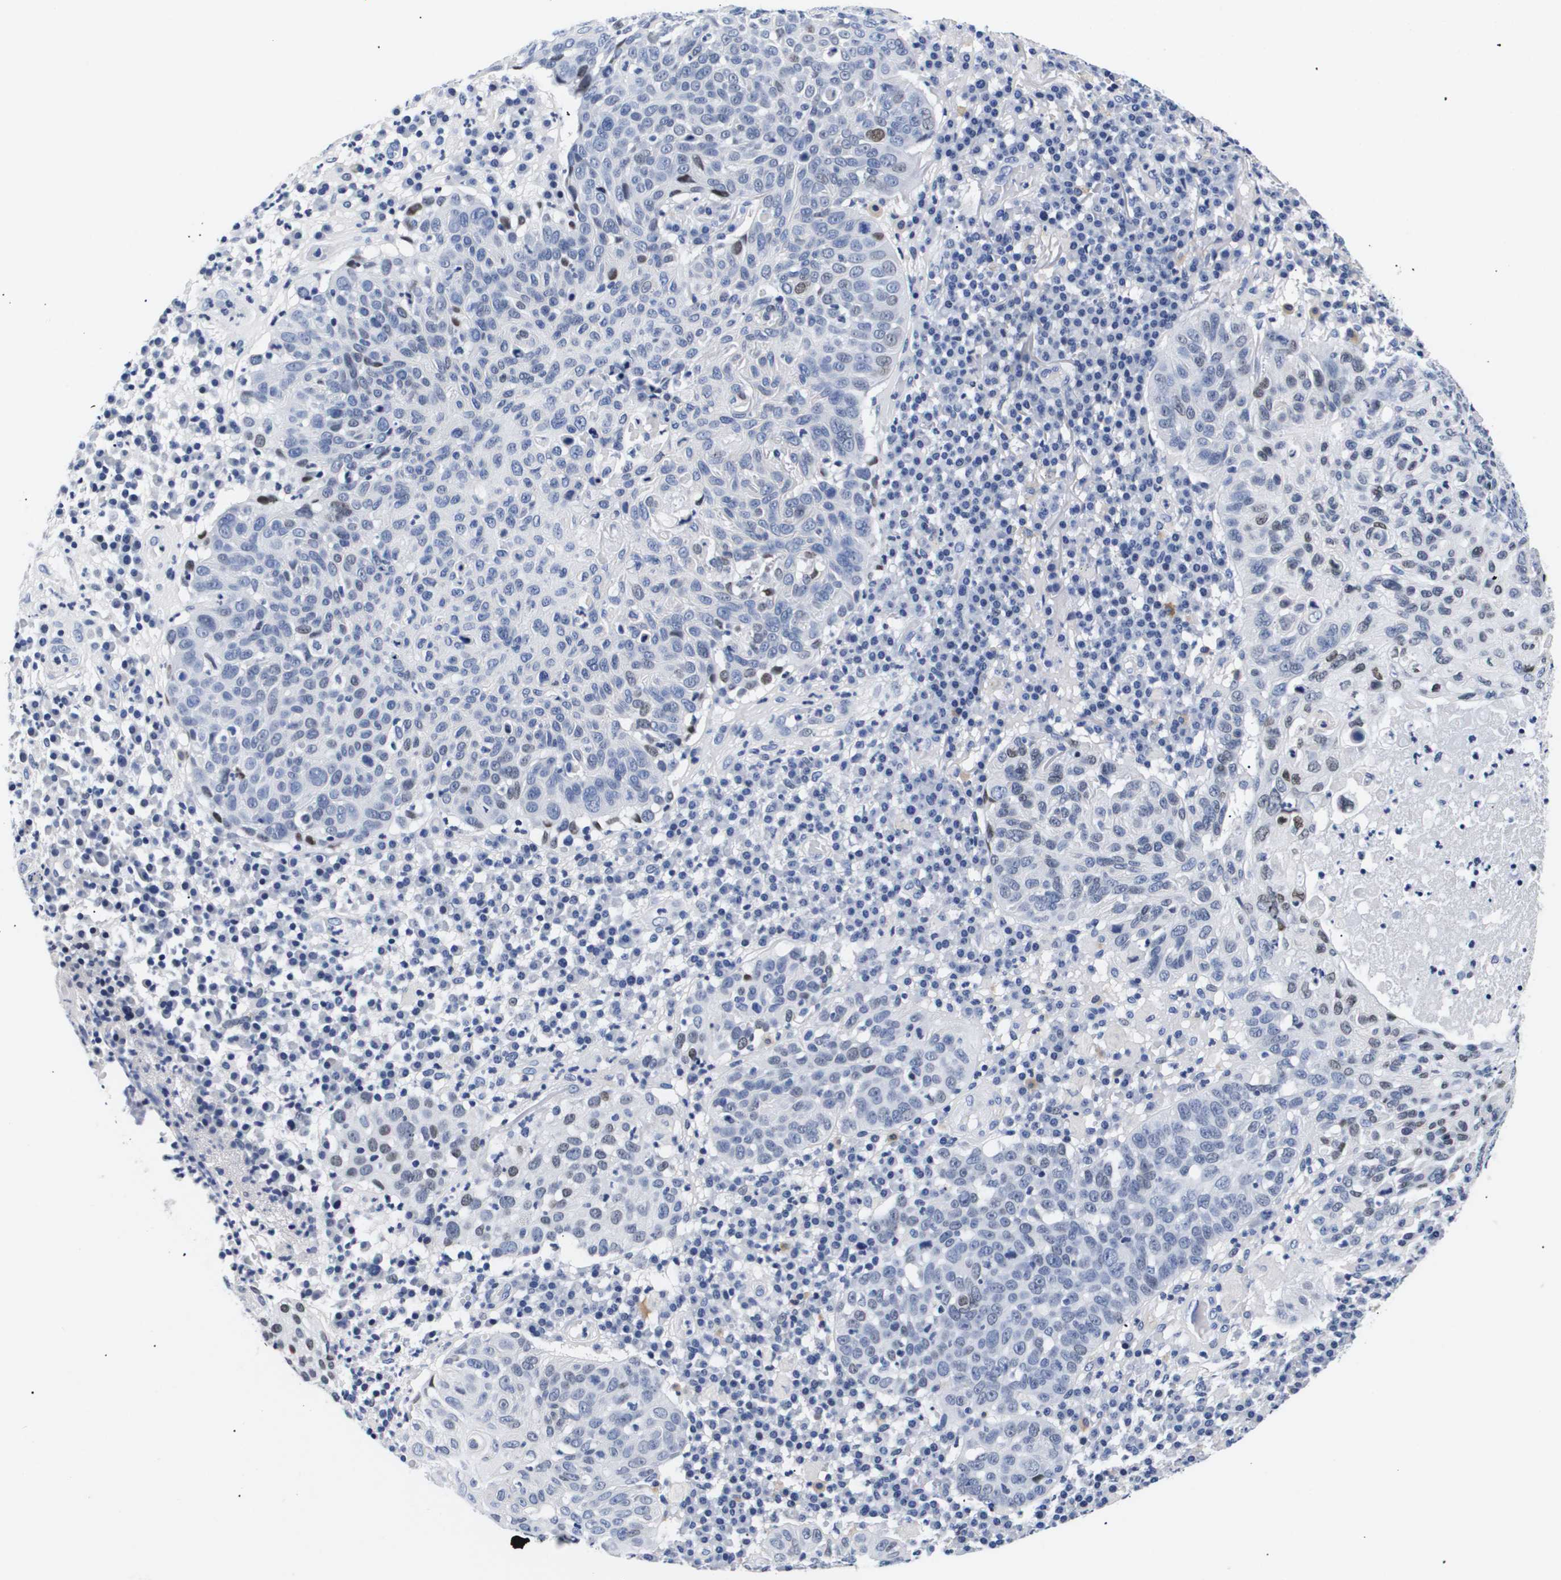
{"staining": {"intensity": "weak", "quantity": "<25%", "location": "nuclear"}, "tissue": "skin cancer", "cell_type": "Tumor cells", "image_type": "cancer", "snomed": [{"axis": "morphology", "description": "Squamous cell carcinoma in situ, NOS"}, {"axis": "morphology", "description": "Squamous cell carcinoma, NOS"}, {"axis": "topography", "description": "Skin"}], "caption": "Tumor cells are negative for protein expression in human skin squamous cell carcinoma.", "gene": "SHD", "patient": {"sex": "male", "age": 93}}